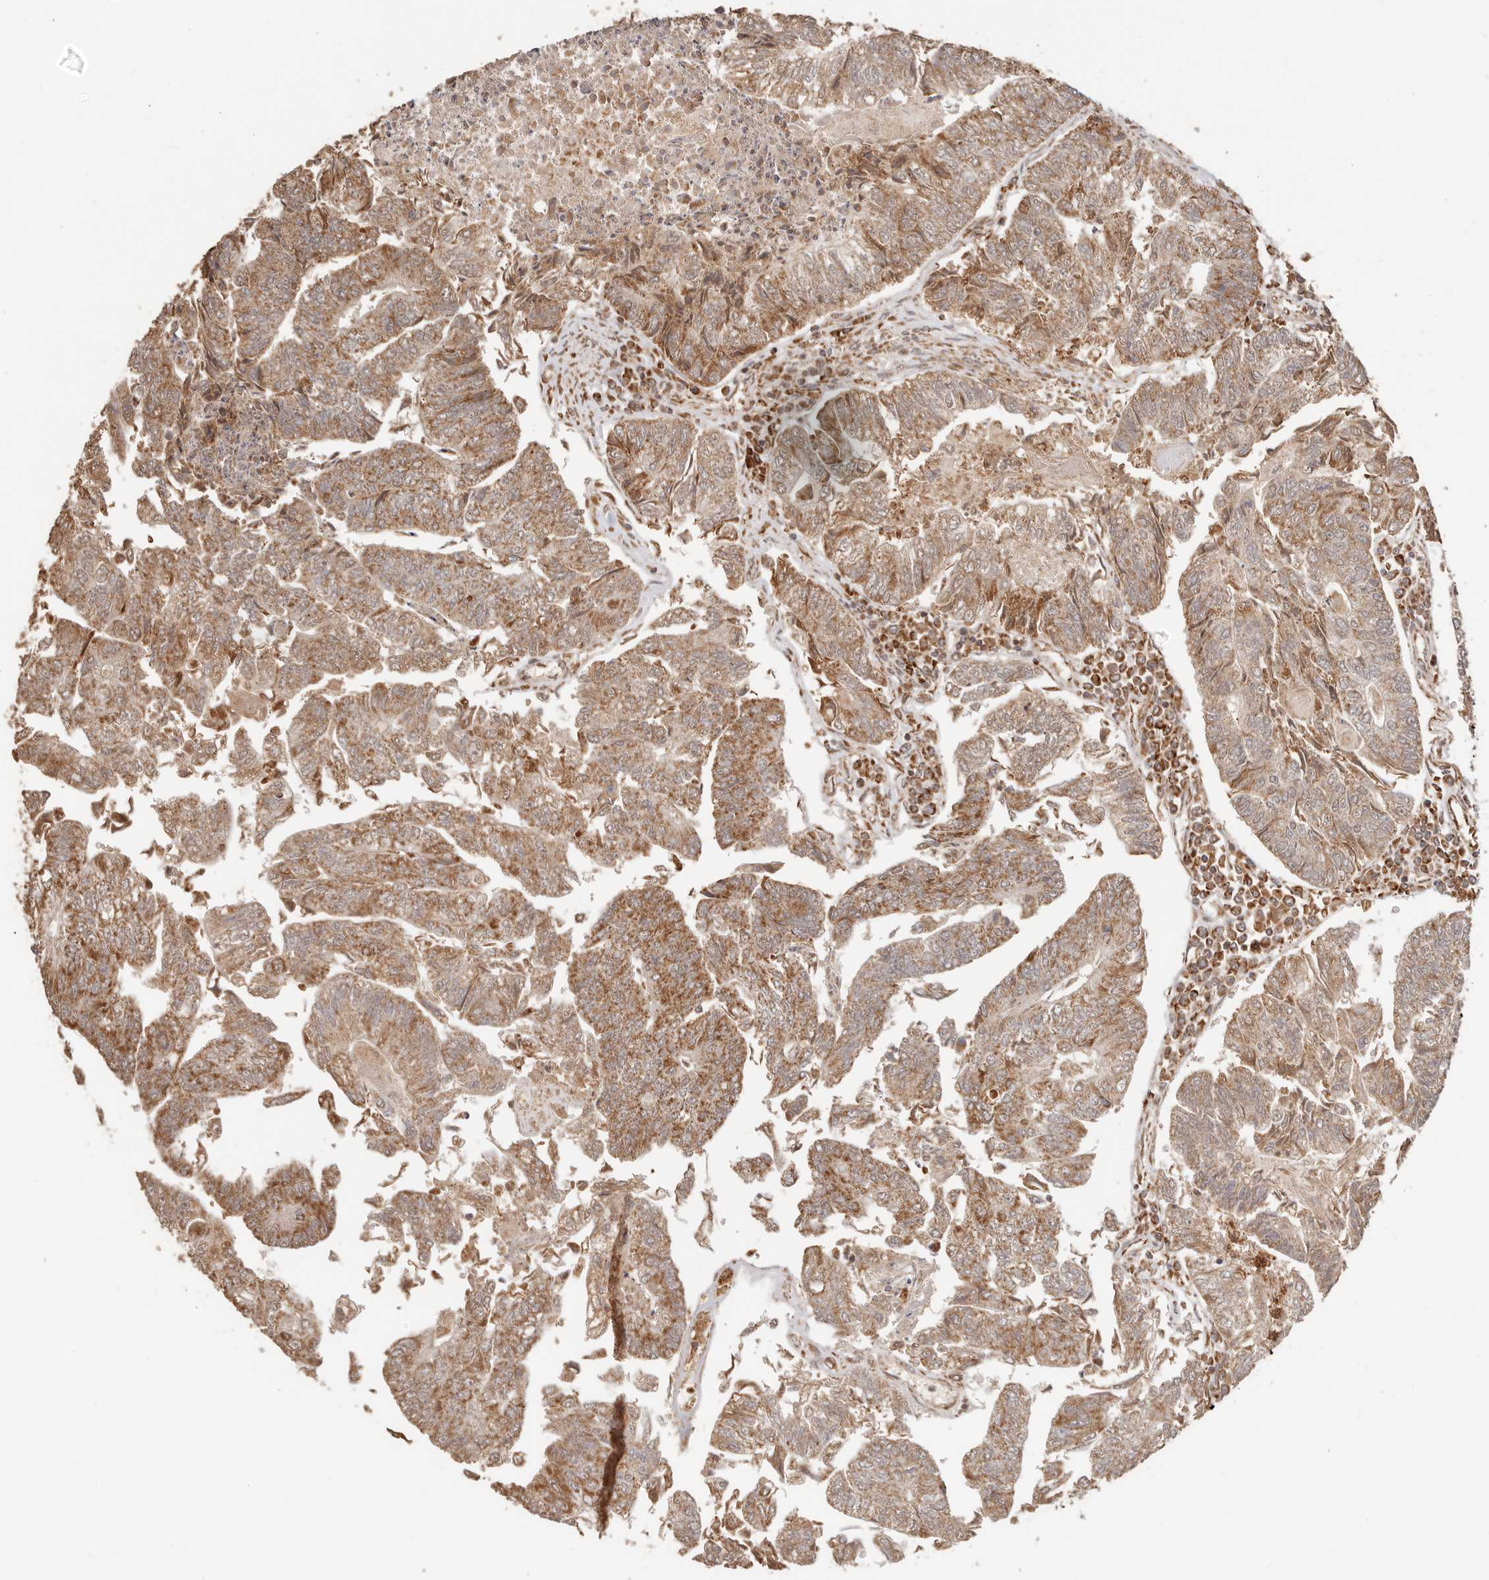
{"staining": {"intensity": "strong", "quantity": ">75%", "location": "cytoplasmic/membranous"}, "tissue": "colorectal cancer", "cell_type": "Tumor cells", "image_type": "cancer", "snomed": [{"axis": "morphology", "description": "Adenocarcinoma, NOS"}, {"axis": "topography", "description": "Colon"}], "caption": "Immunohistochemical staining of colorectal cancer reveals high levels of strong cytoplasmic/membranous expression in about >75% of tumor cells. The staining is performed using DAB brown chromogen to label protein expression. The nuclei are counter-stained blue using hematoxylin.", "gene": "NDUFB11", "patient": {"sex": "female", "age": 67}}